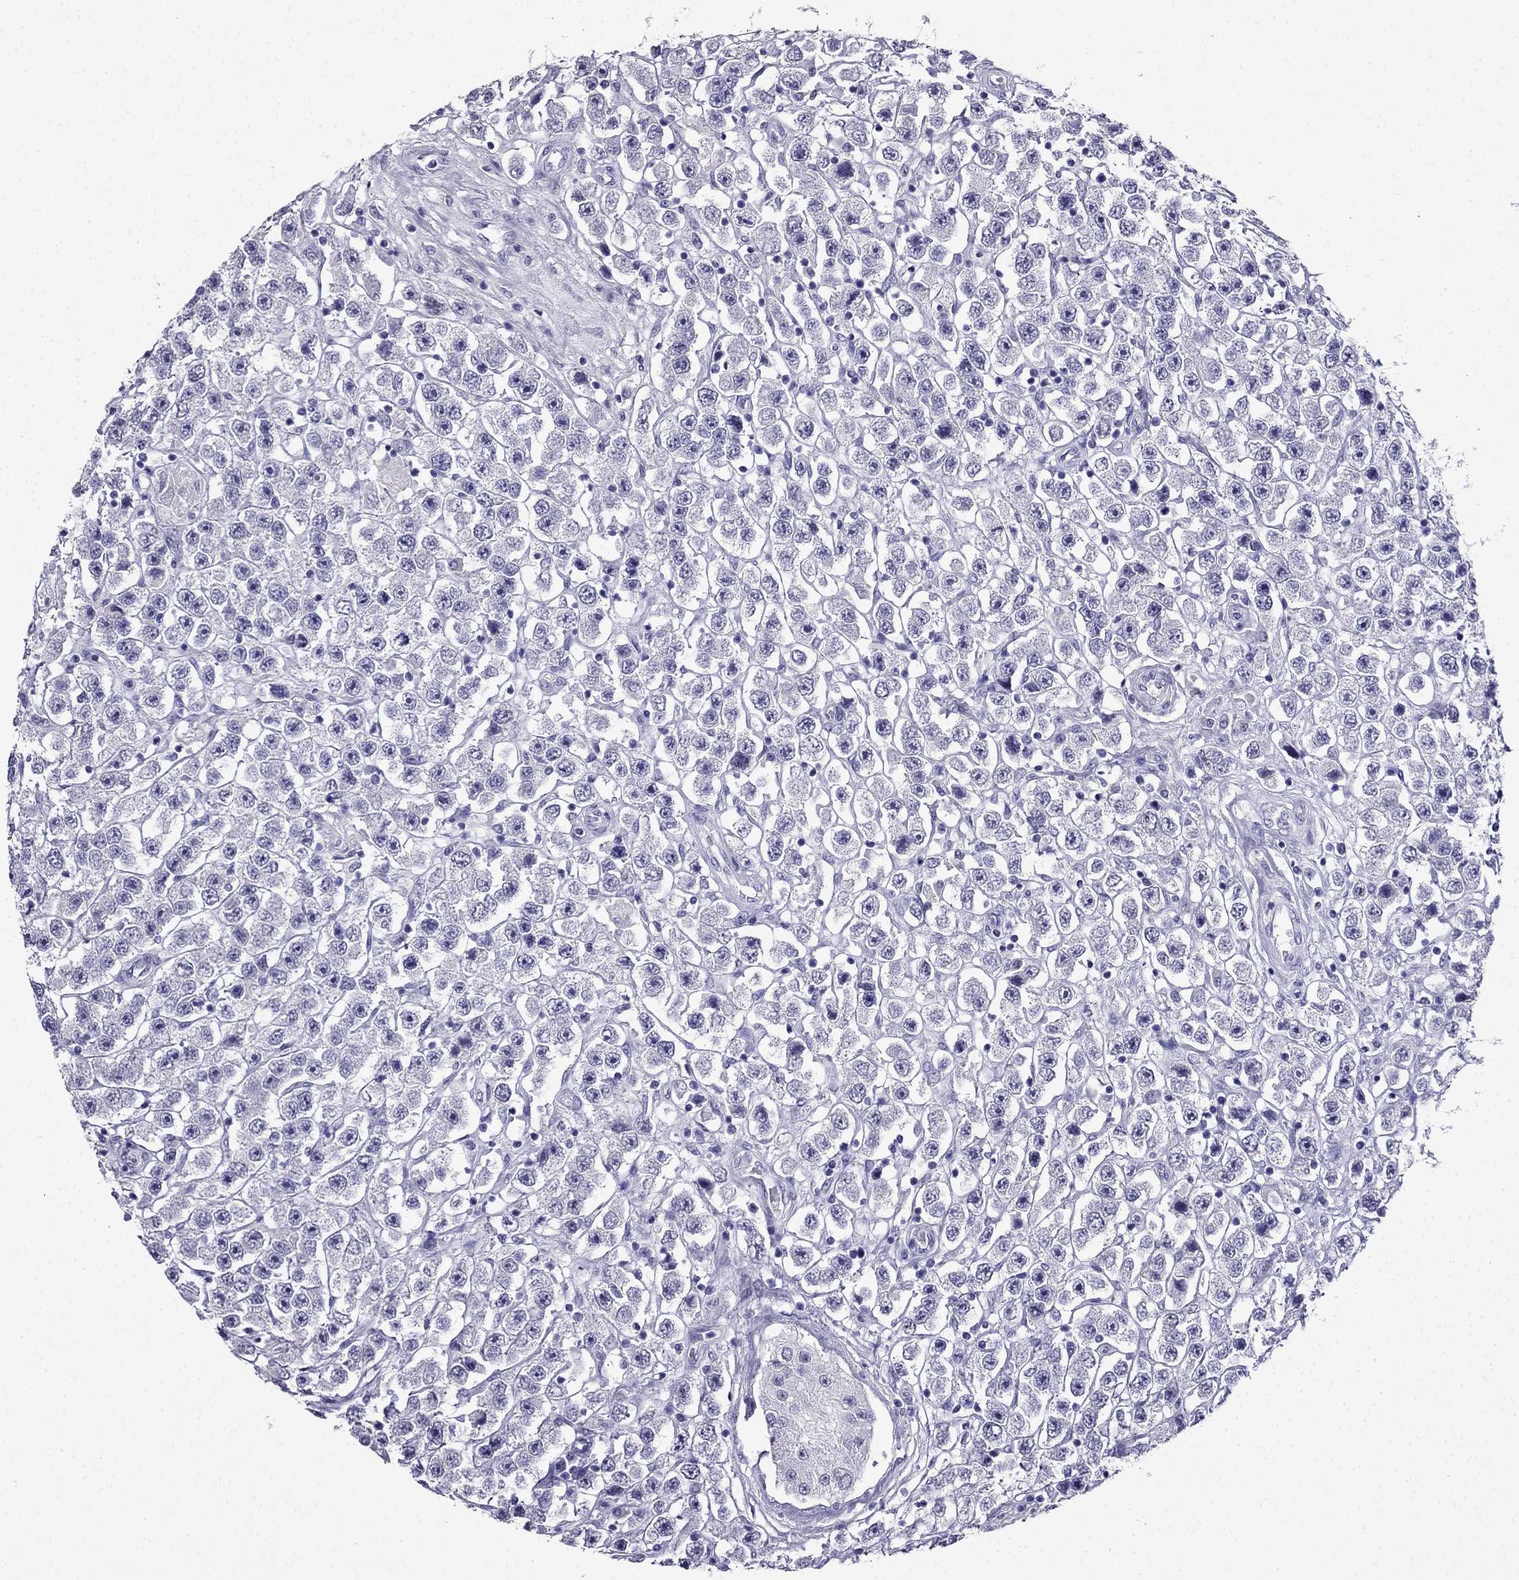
{"staining": {"intensity": "negative", "quantity": "none", "location": "none"}, "tissue": "testis cancer", "cell_type": "Tumor cells", "image_type": "cancer", "snomed": [{"axis": "morphology", "description": "Seminoma, NOS"}, {"axis": "topography", "description": "Testis"}], "caption": "Human testis seminoma stained for a protein using immunohistochemistry (IHC) displays no expression in tumor cells.", "gene": "CDHR4", "patient": {"sex": "male", "age": 45}}